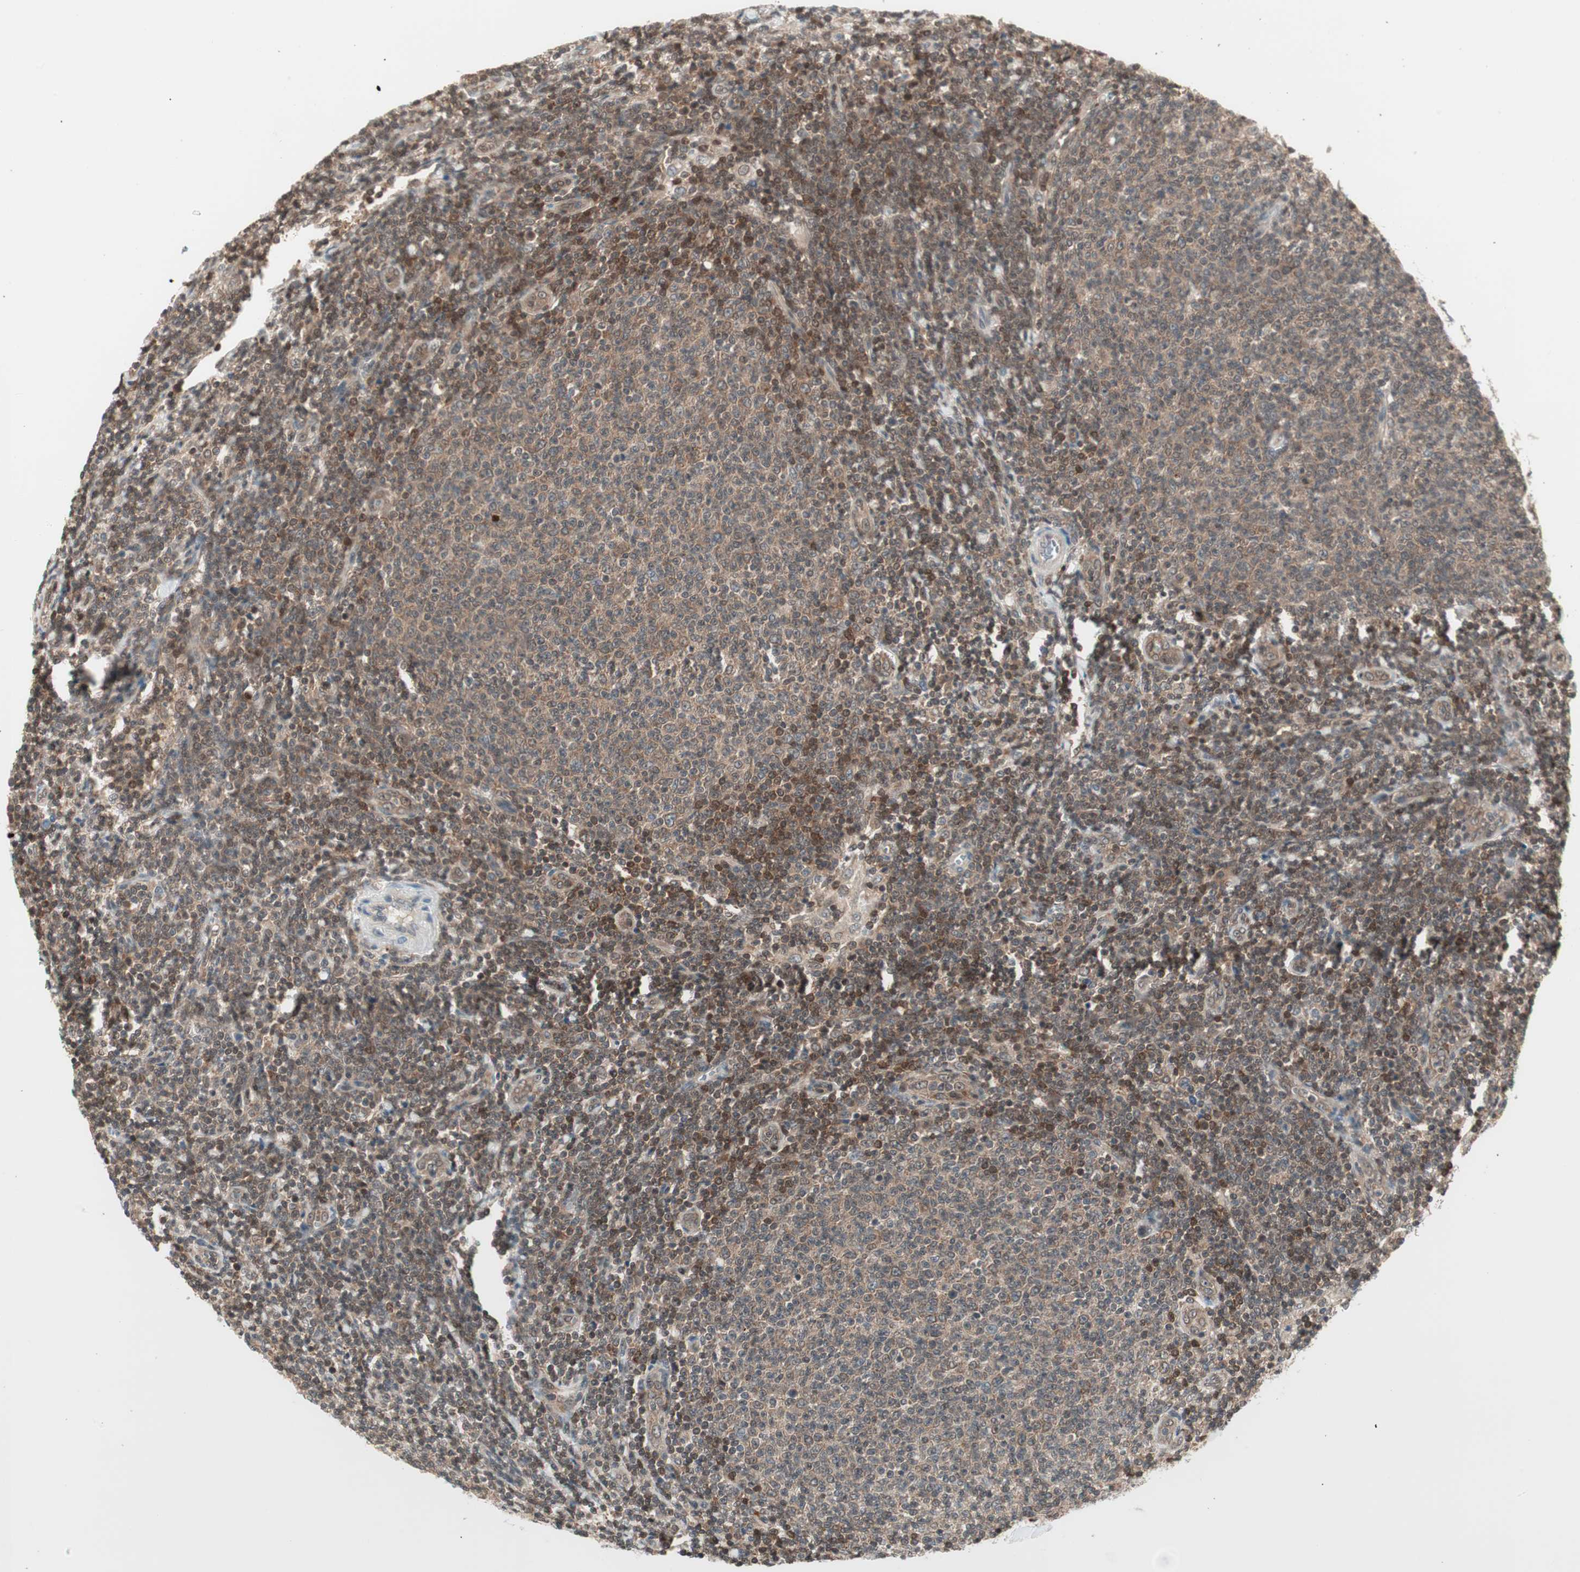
{"staining": {"intensity": "moderate", "quantity": "<25%", "location": "nuclear"}, "tissue": "lymphoma", "cell_type": "Tumor cells", "image_type": "cancer", "snomed": [{"axis": "morphology", "description": "Malignant lymphoma, non-Hodgkin's type, Low grade"}, {"axis": "topography", "description": "Lymph node"}], "caption": "IHC image of neoplastic tissue: low-grade malignant lymphoma, non-Hodgkin's type stained using immunohistochemistry demonstrates low levels of moderate protein expression localized specifically in the nuclear of tumor cells, appearing as a nuclear brown color.", "gene": "UBE2I", "patient": {"sex": "male", "age": 66}}